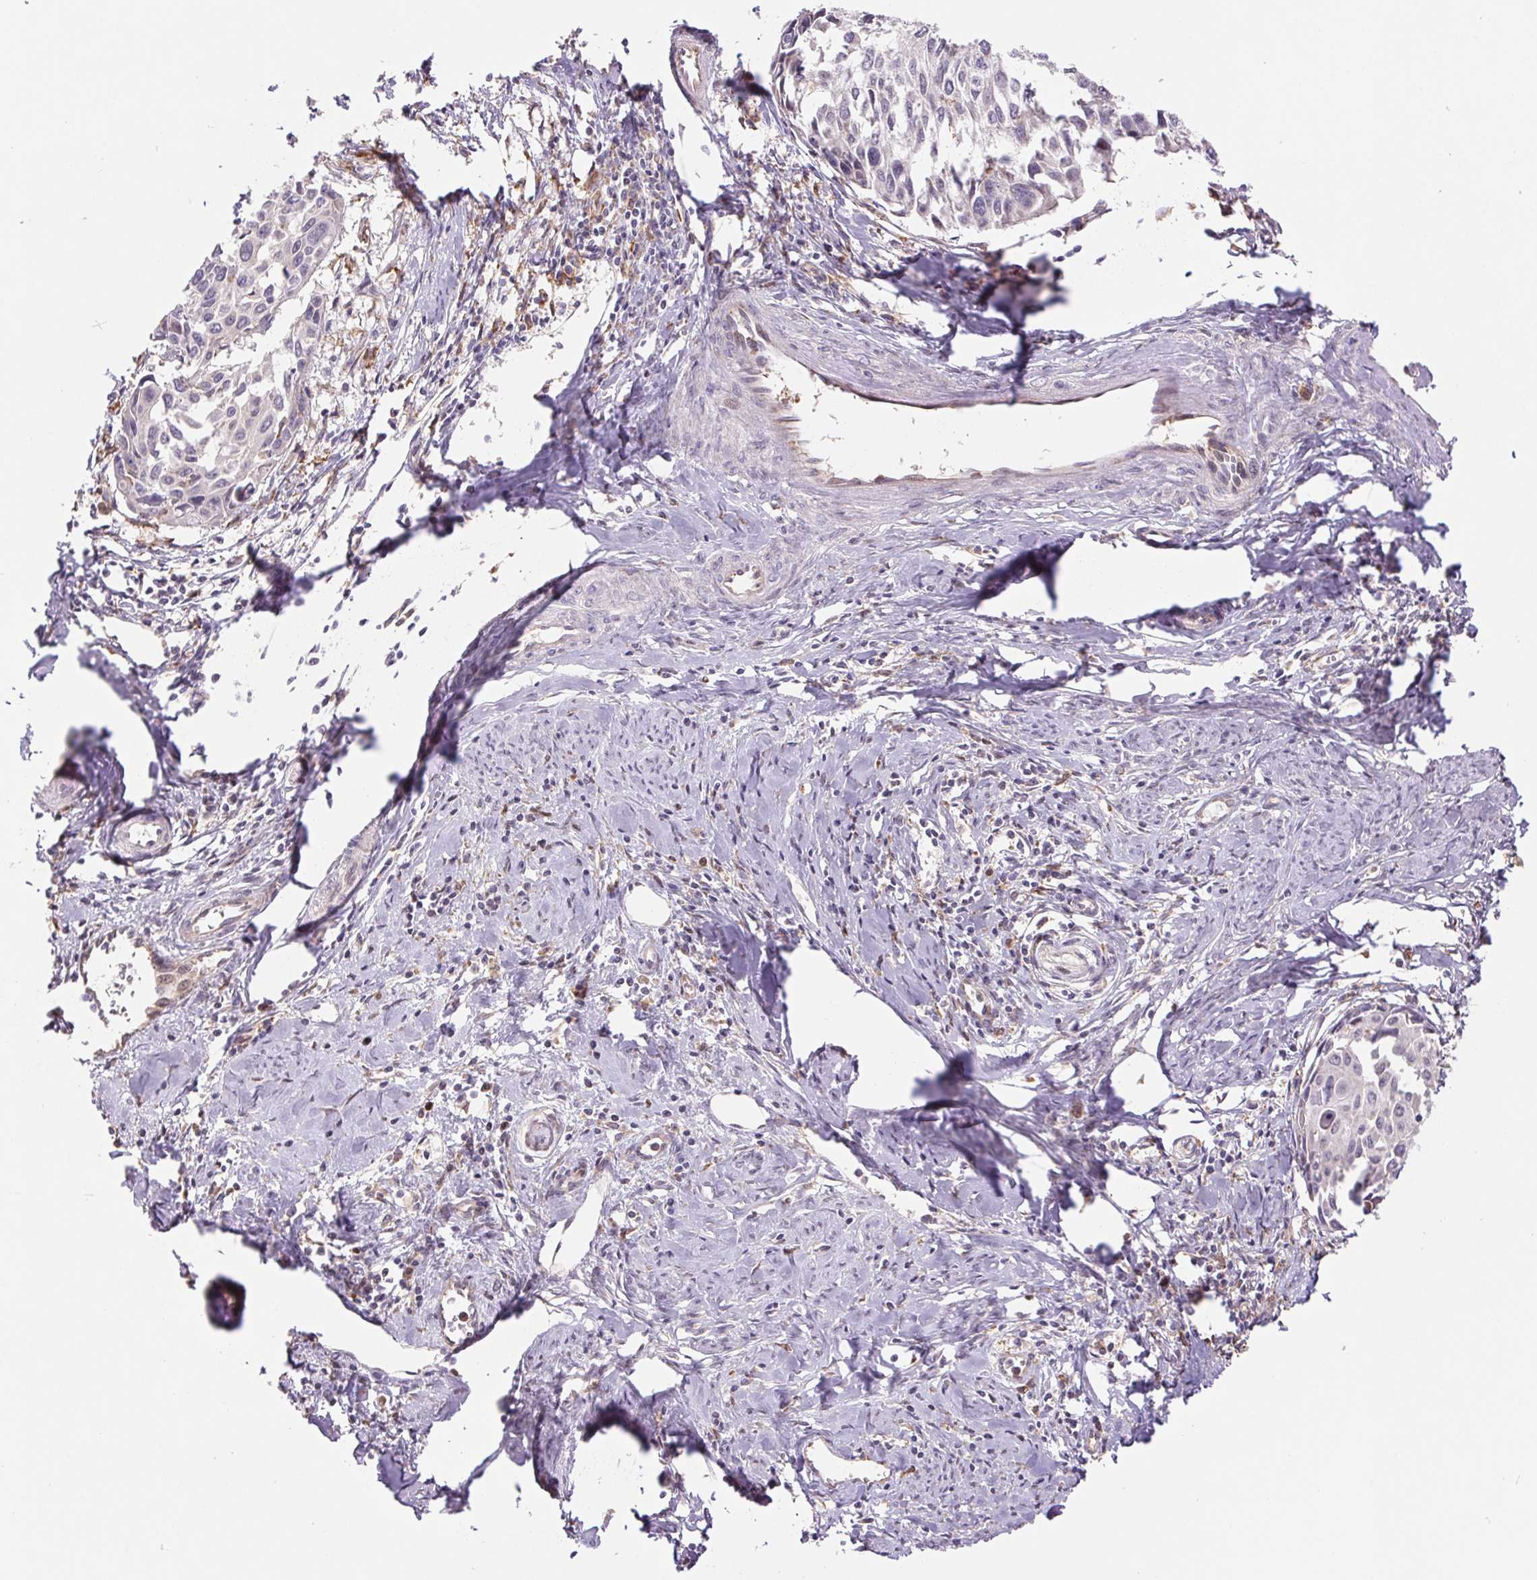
{"staining": {"intensity": "negative", "quantity": "none", "location": "none"}, "tissue": "cervical cancer", "cell_type": "Tumor cells", "image_type": "cancer", "snomed": [{"axis": "morphology", "description": "Squamous cell carcinoma, NOS"}, {"axis": "topography", "description": "Cervix"}], "caption": "IHC of human cervical cancer (squamous cell carcinoma) shows no staining in tumor cells.", "gene": "KLHL20", "patient": {"sex": "female", "age": 50}}